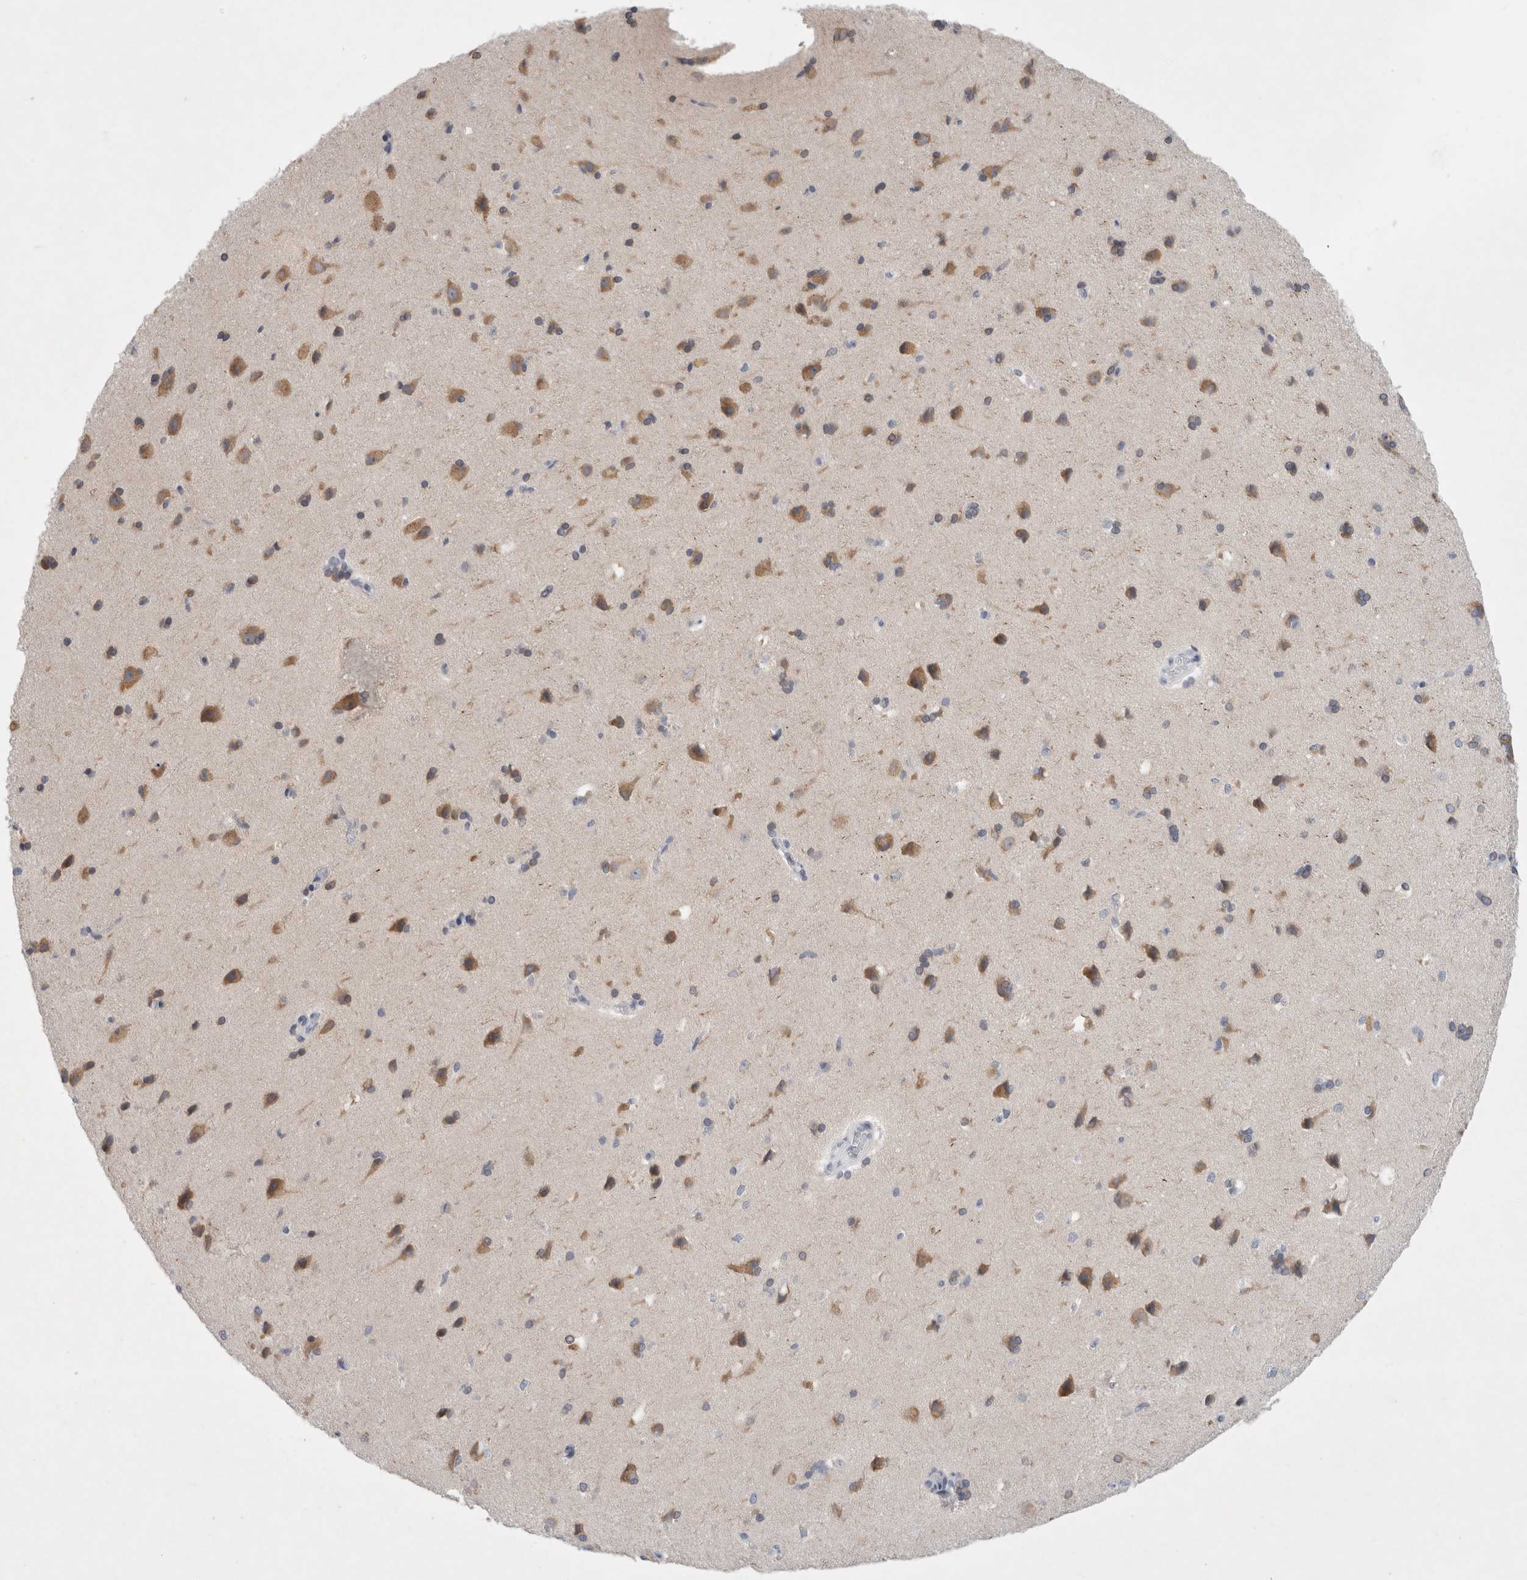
{"staining": {"intensity": "negative", "quantity": "none", "location": "none"}, "tissue": "cerebral cortex", "cell_type": "Endothelial cells", "image_type": "normal", "snomed": [{"axis": "morphology", "description": "Normal tissue, NOS"}, {"axis": "topography", "description": "Cerebral cortex"}], "caption": "Immunohistochemical staining of normal human cerebral cortex exhibits no significant positivity in endothelial cells.", "gene": "NIPA1", "patient": {"sex": "male", "age": 62}}